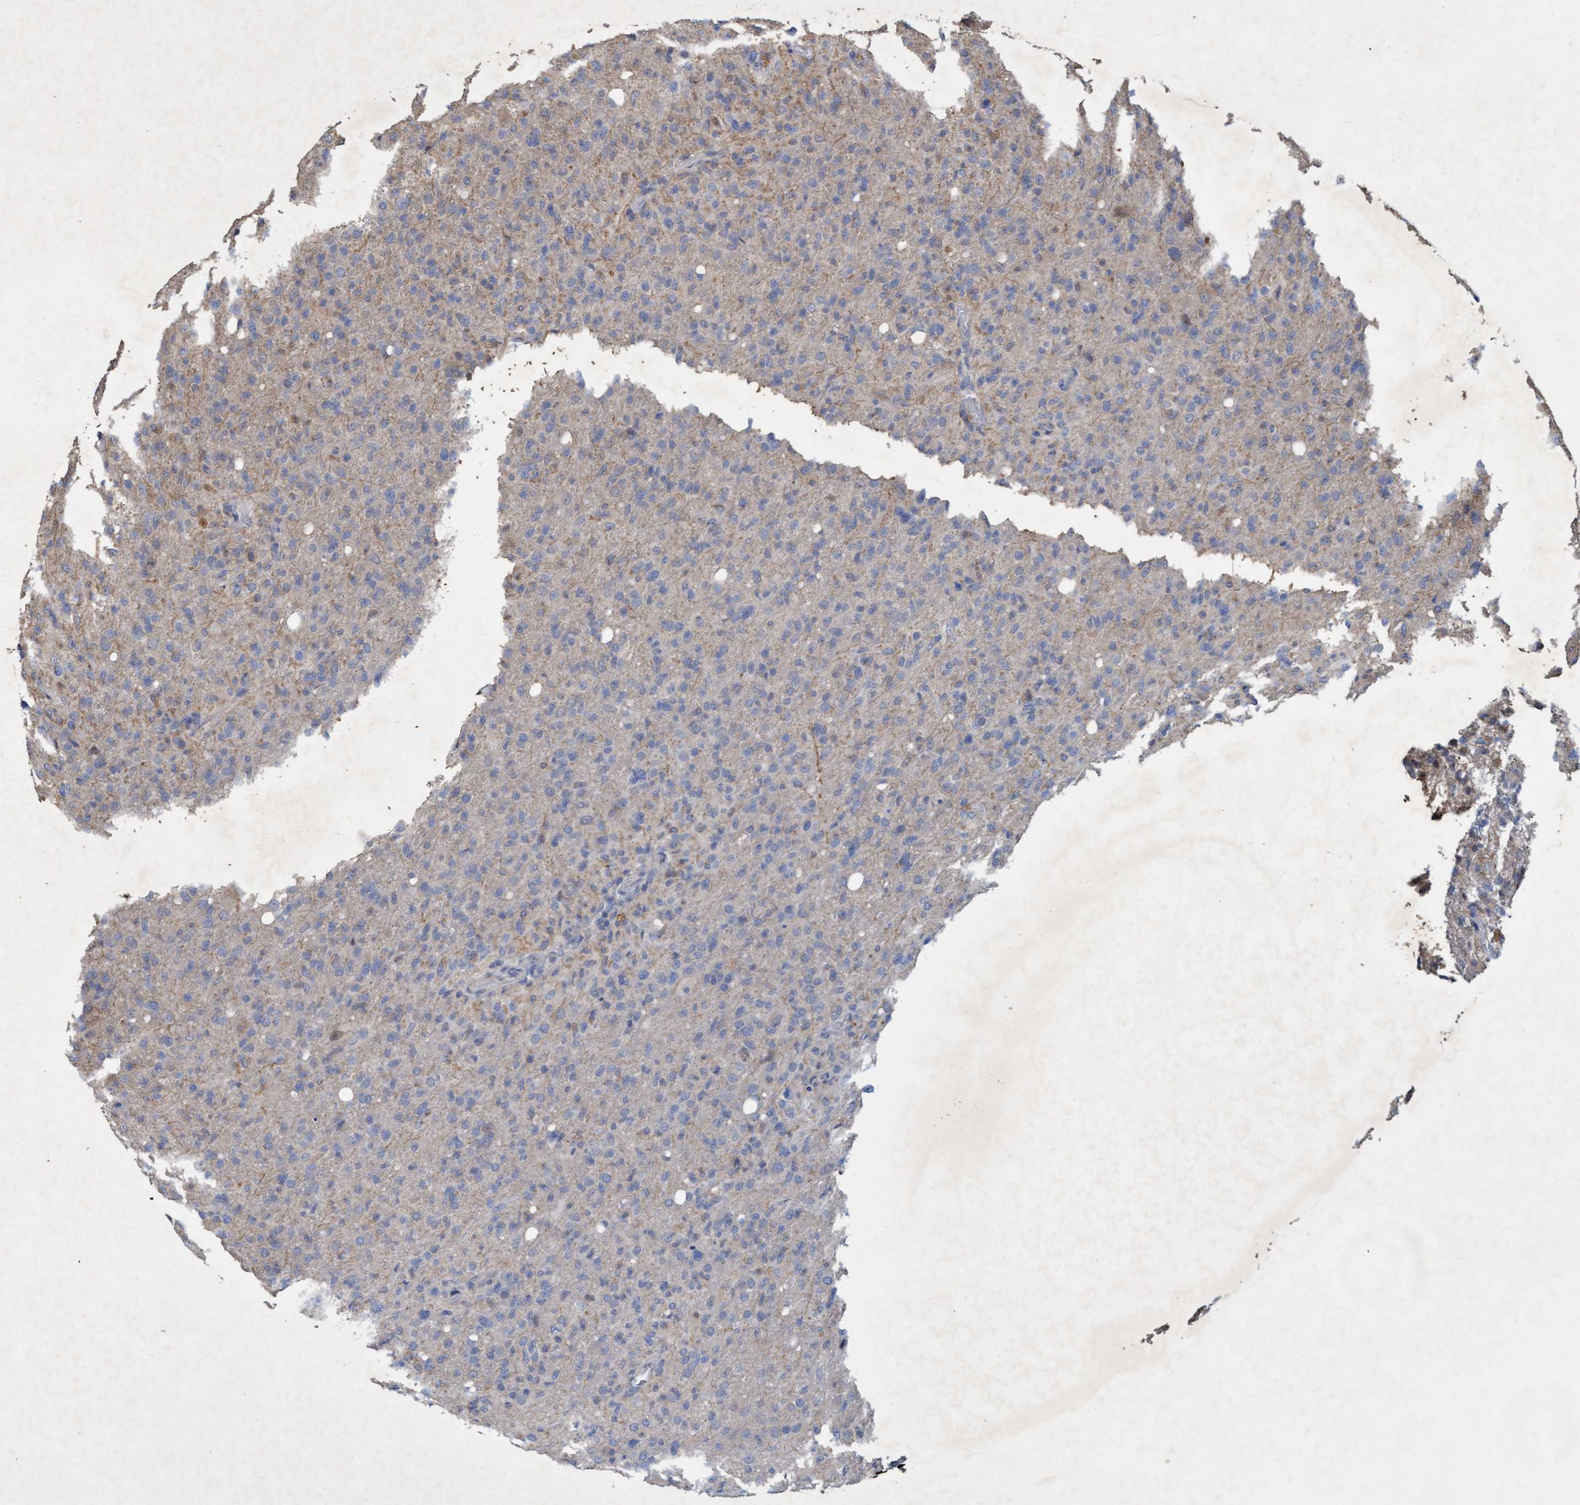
{"staining": {"intensity": "negative", "quantity": "none", "location": "none"}, "tissue": "glioma", "cell_type": "Tumor cells", "image_type": "cancer", "snomed": [{"axis": "morphology", "description": "Glioma, malignant, High grade"}, {"axis": "topography", "description": "Brain"}], "caption": "Immunohistochemistry (IHC) histopathology image of high-grade glioma (malignant) stained for a protein (brown), which shows no expression in tumor cells.", "gene": "ZNF677", "patient": {"sex": "female", "age": 57}}